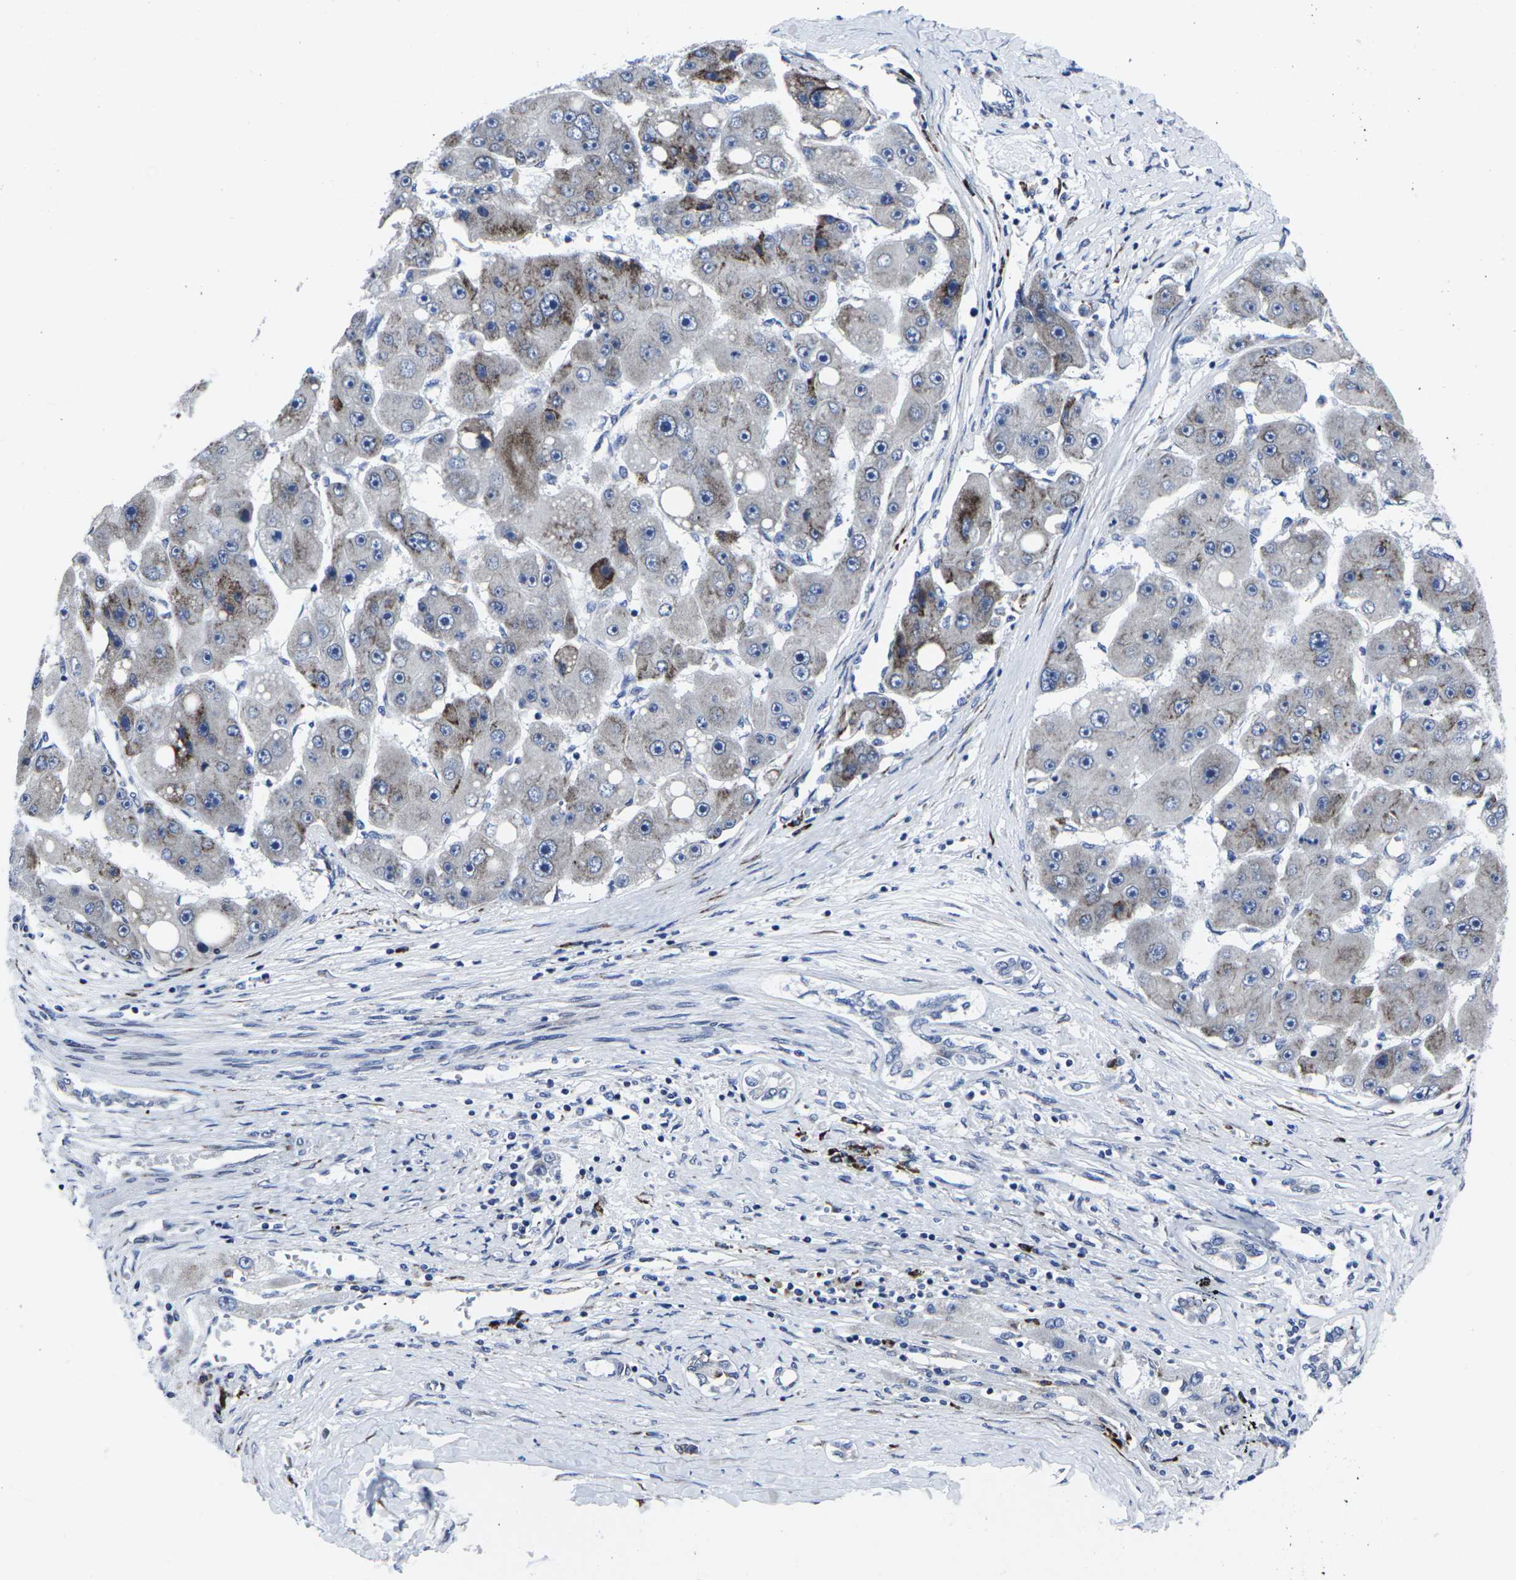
{"staining": {"intensity": "strong", "quantity": "<25%", "location": "cytoplasmic/membranous"}, "tissue": "liver cancer", "cell_type": "Tumor cells", "image_type": "cancer", "snomed": [{"axis": "morphology", "description": "Carcinoma, Hepatocellular, NOS"}, {"axis": "topography", "description": "Liver"}], "caption": "Liver cancer (hepatocellular carcinoma) stained with a brown dye displays strong cytoplasmic/membranous positive expression in about <25% of tumor cells.", "gene": "RPN1", "patient": {"sex": "female", "age": 61}}